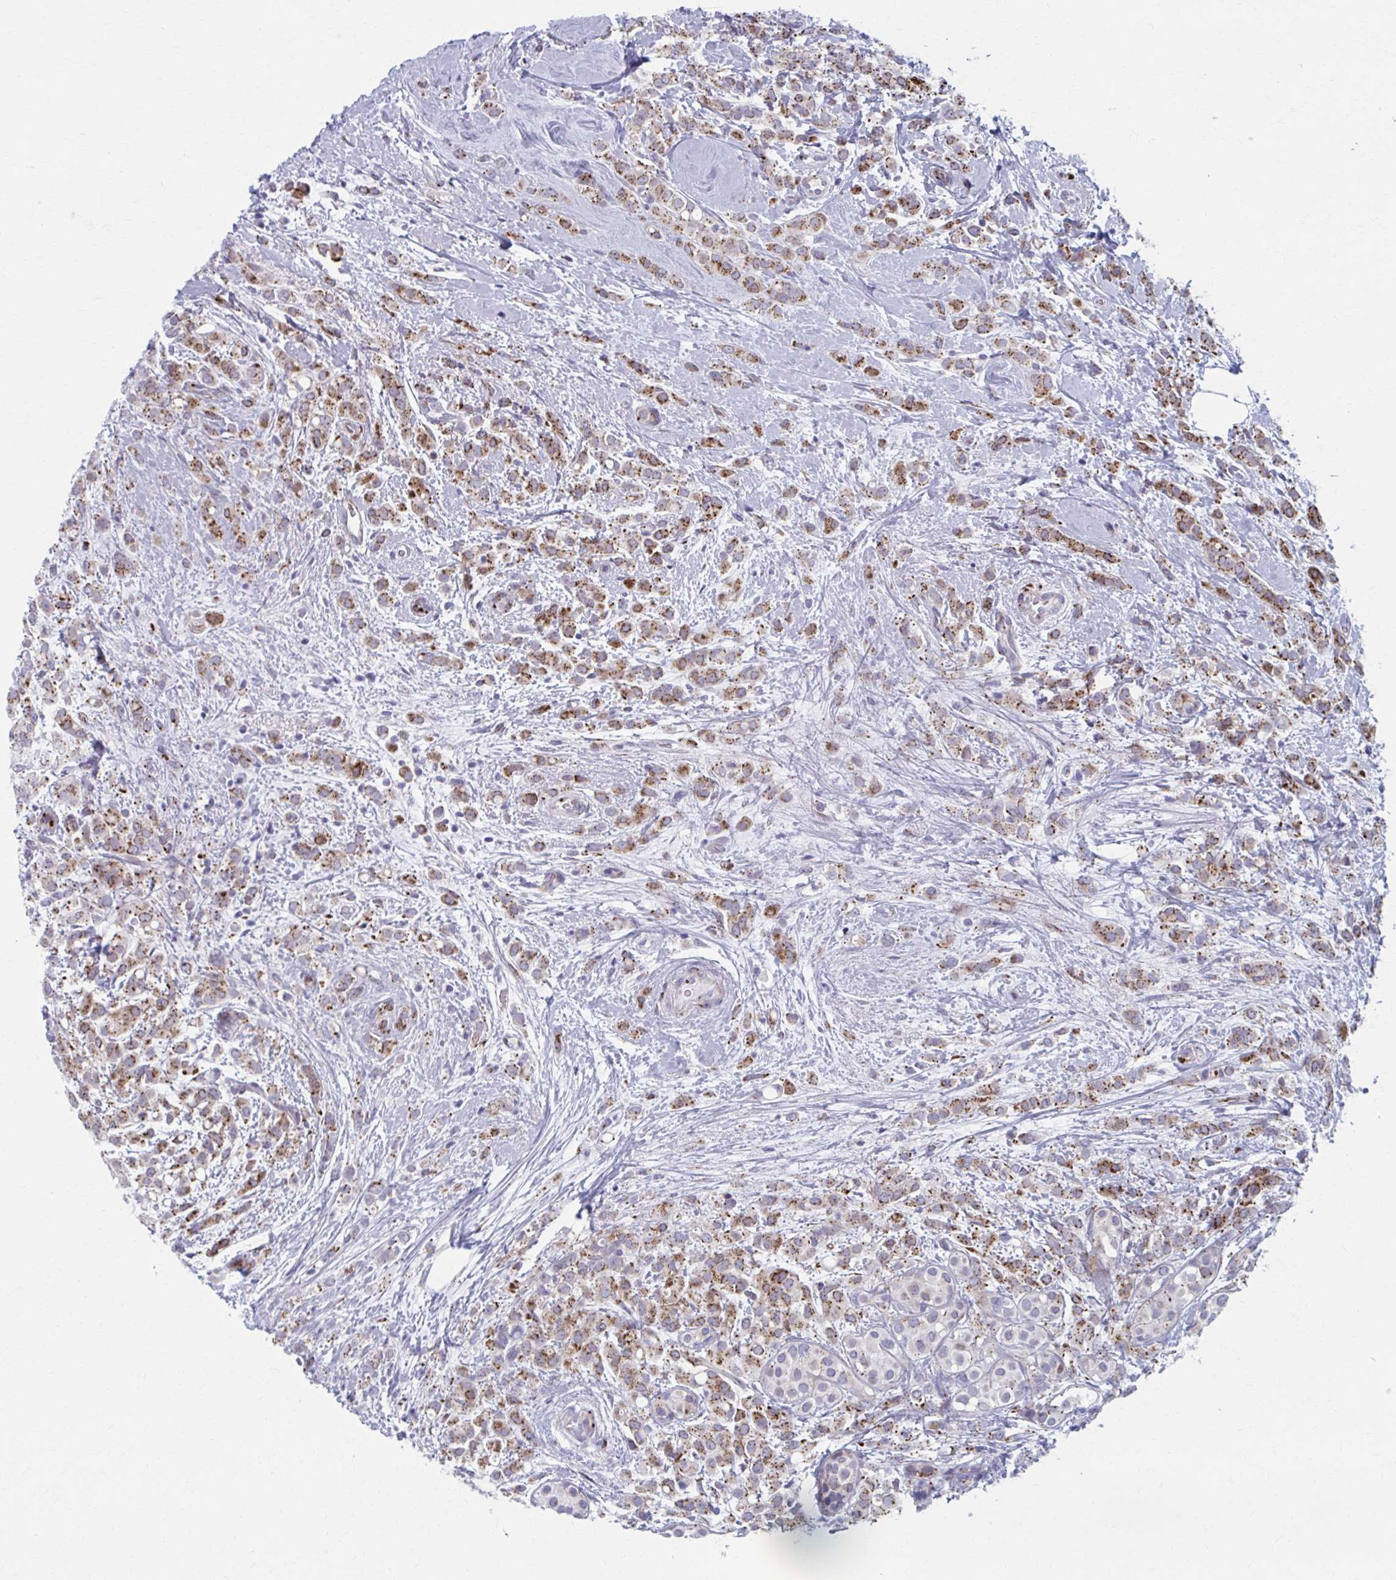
{"staining": {"intensity": "moderate", "quantity": ">75%", "location": "cytoplasmic/membranous"}, "tissue": "breast cancer", "cell_type": "Tumor cells", "image_type": "cancer", "snomed": [{"axis": "morphology", "description": "Lobular carcinoma"}, {"axis": "topography", "description": "Breast"}], "caption": "Breast lobular carcinoma stained with a brown dye exhibits moderate cytoplasmic/membranous positive expression in approximately >75% of tumor cells.", "gene": "OLFM2", "patient": {"sex": "female", "age": 68}}